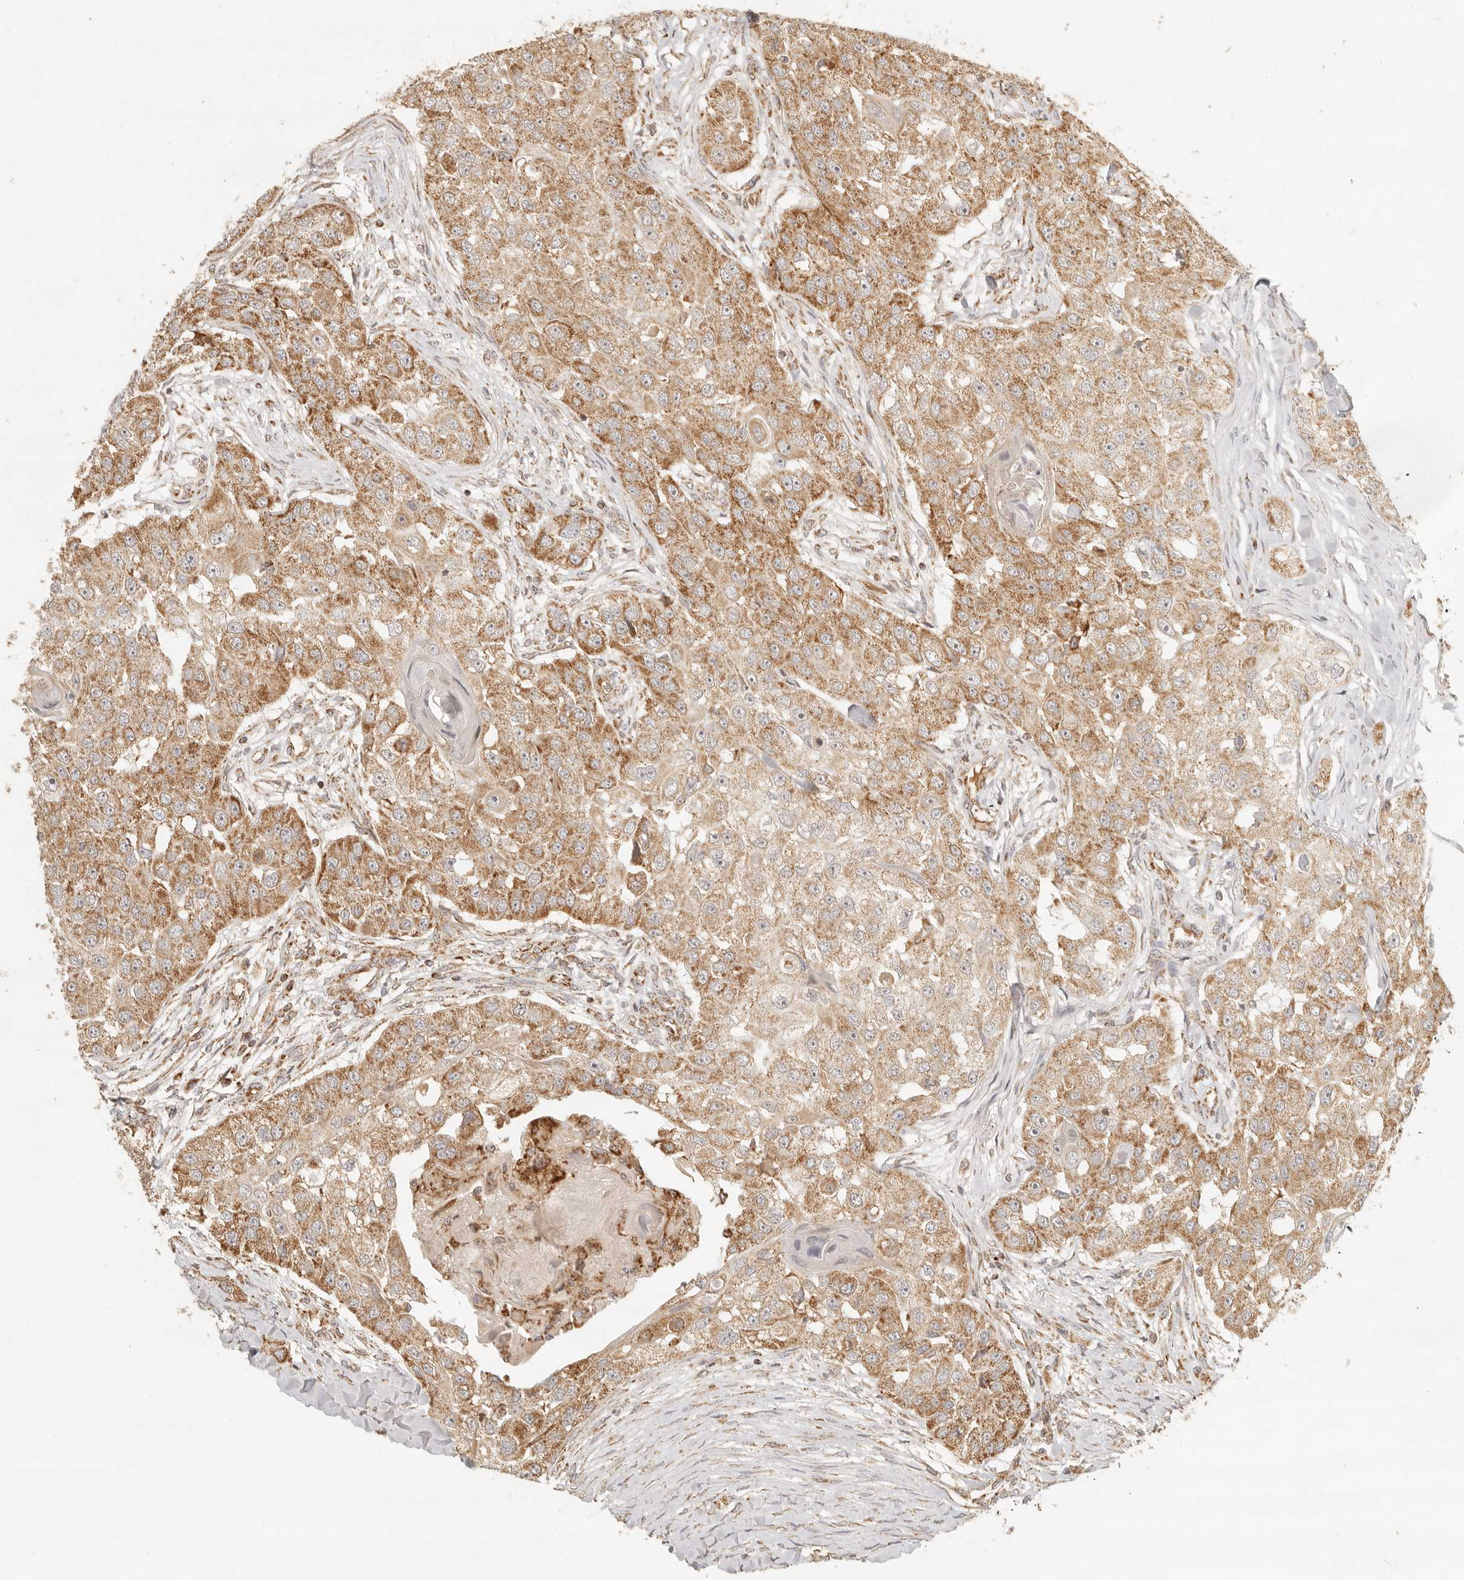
{"staining": {"intensity": "moderate", "quantity": ">75%", "location": "cytoplasmic/membranous"}, "tissue": "head and neck cancer", "cell_type": "Tumor cells", "image_type": "cancer", "snomed": [{"axis": "morphology", "description": "Normal tissue, NOS"}, {"axis": "morphology", "description": "Squamous cell carcinoma, NOS"}, {"axis": "topography", "description": "Skeletal muscle"}, {"axis": "topography", "description": "Head-Neck"}], "caption": "DAB immunohistochemical staining of human head and neck squamous cell carcinoma exhibits moderate cytoplasmic/membranous protein positivity in about >75% of tumor cells.", "gene": "MRPL55", "patient": {"sex": "male", "age": 51}}